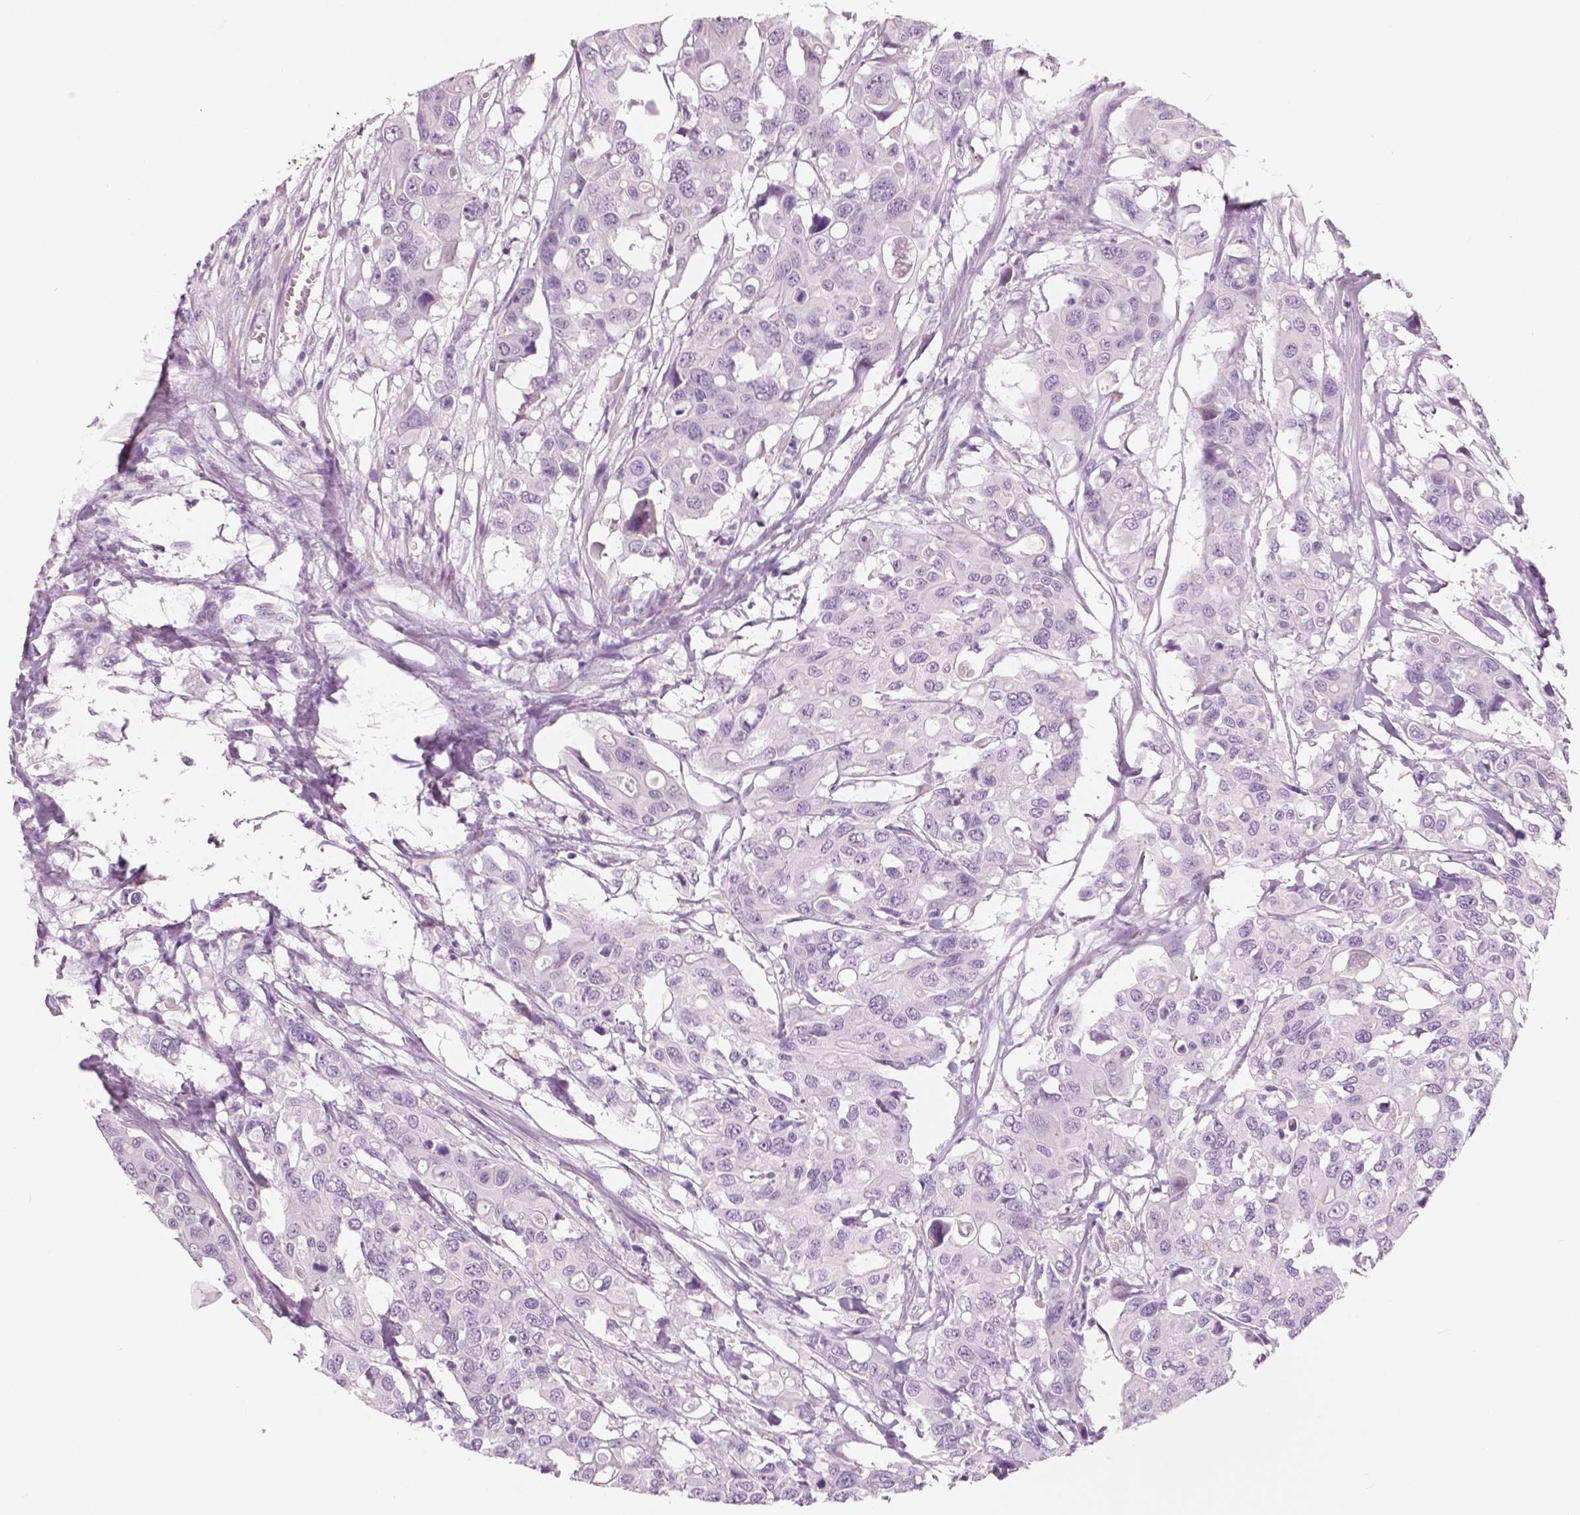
{"staining": {"intensity": "negative", "quantity": "none", "location": "none"}, "tissue": "colorectal cancer", "cell_type": "Tumor cells", "image_type": "cancer", "snomed": [{"axis": "morphology", "description": "Adenocarcinoma, NOS"}, {"axis": "topography", "description": "Colon"}], "caption": "Immunohistochemical staining of human colorectal cancer shows no significant expression in tumor cells.", "gene": "A4GNT", "patient": {"sex": "male", "age": 77}}